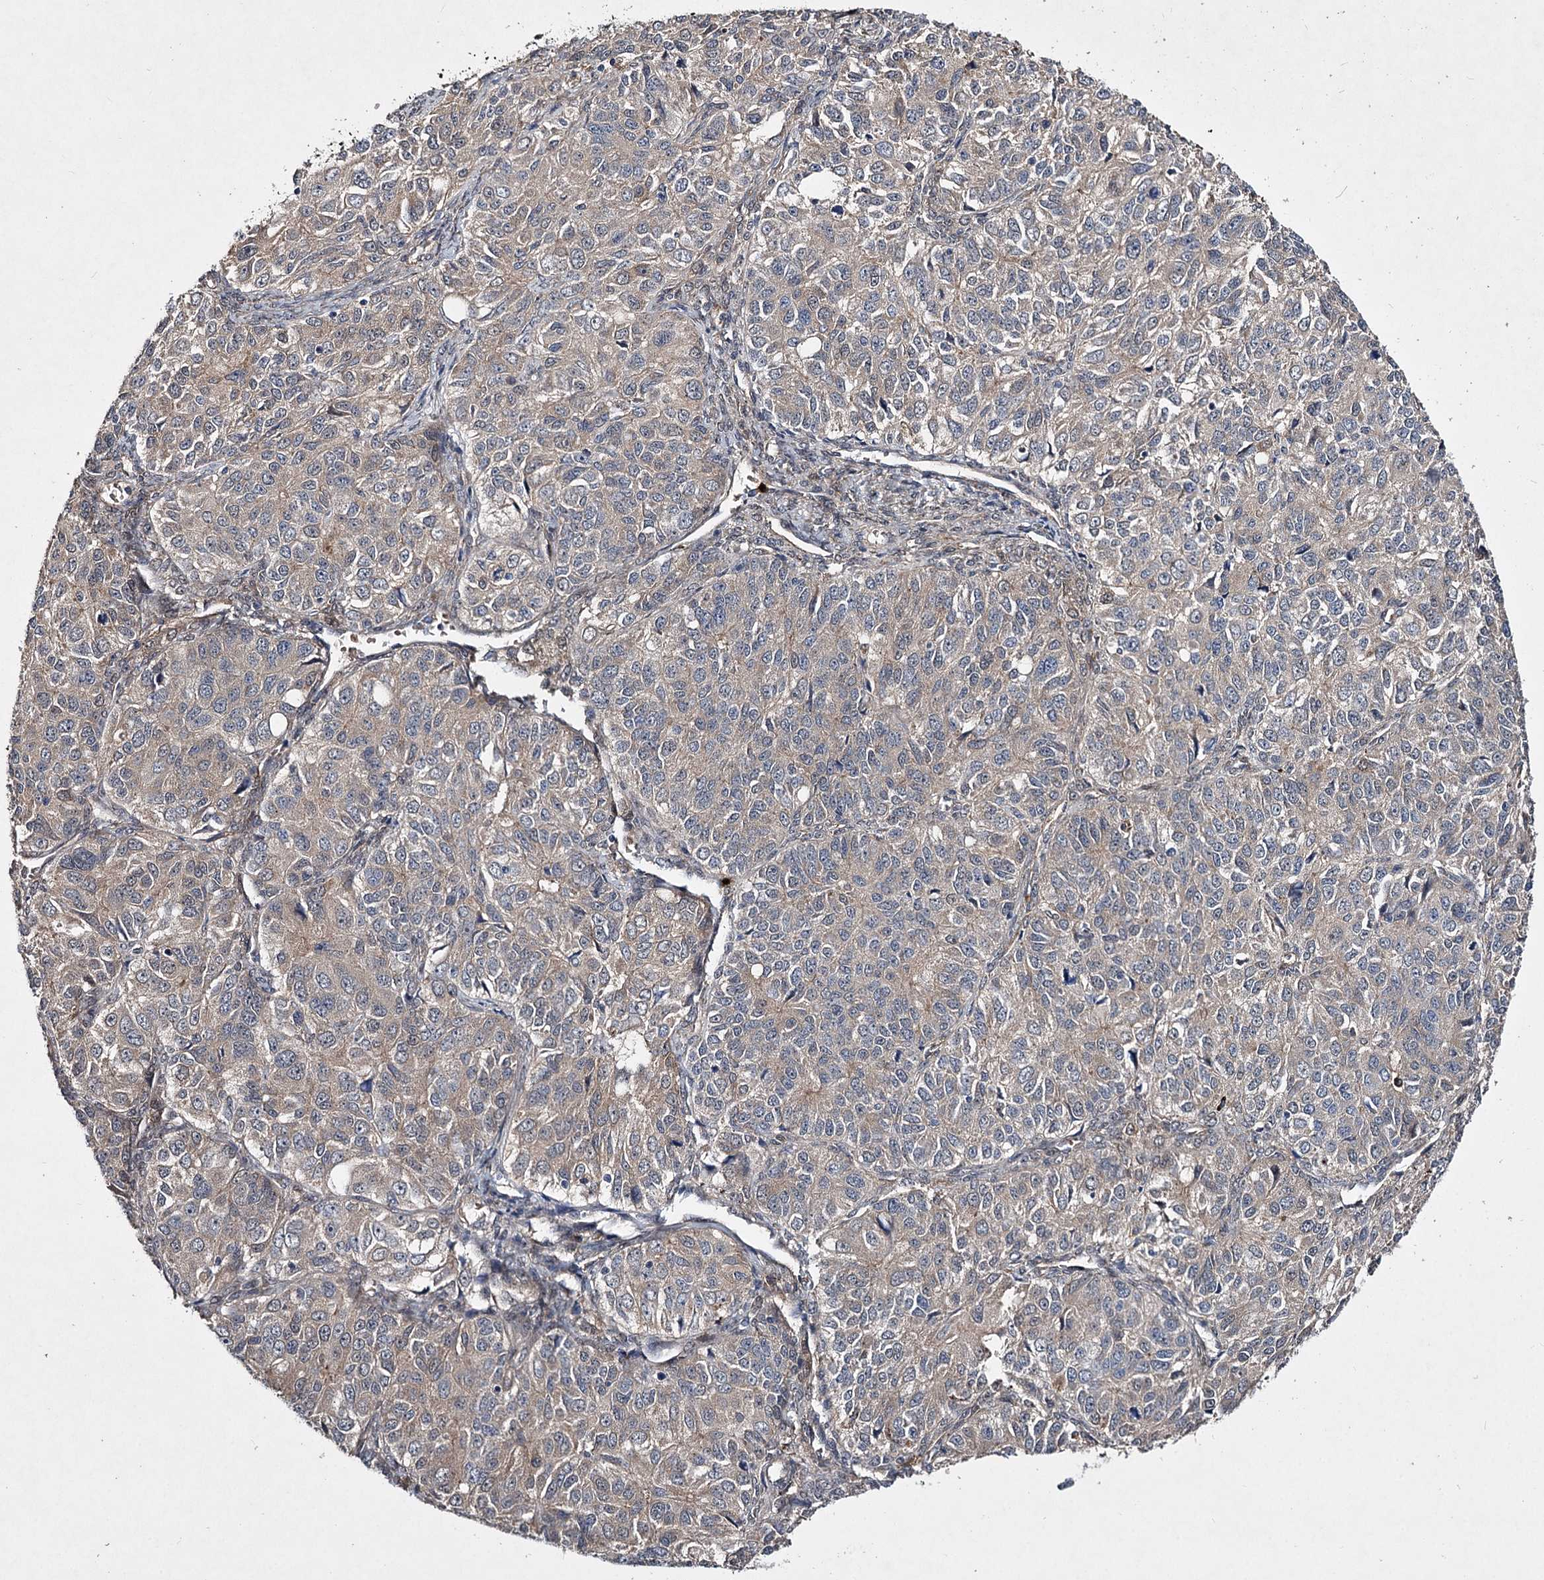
{"staining": {"intensity": "weak", "quantity": "25%-75%", "location": "cytoplasmic/membranous"}, "tissue": "ovarian cancer", "cell_type": "Tumor cells", "image_type": "cancer", "snomed": [{"axis": "morphology", "description": "Carcinoma, endometroid"}, {"axis": "topography", "description": "Ovary"}], "caption": "Human ovarian cancer stained for a protein (brown) displays weak cytoplasmic/membranous positive staining in about 25%-75% of tumor cells.", "gene": "MINDY3", "patient": {"sex": "female", "age": 51}}